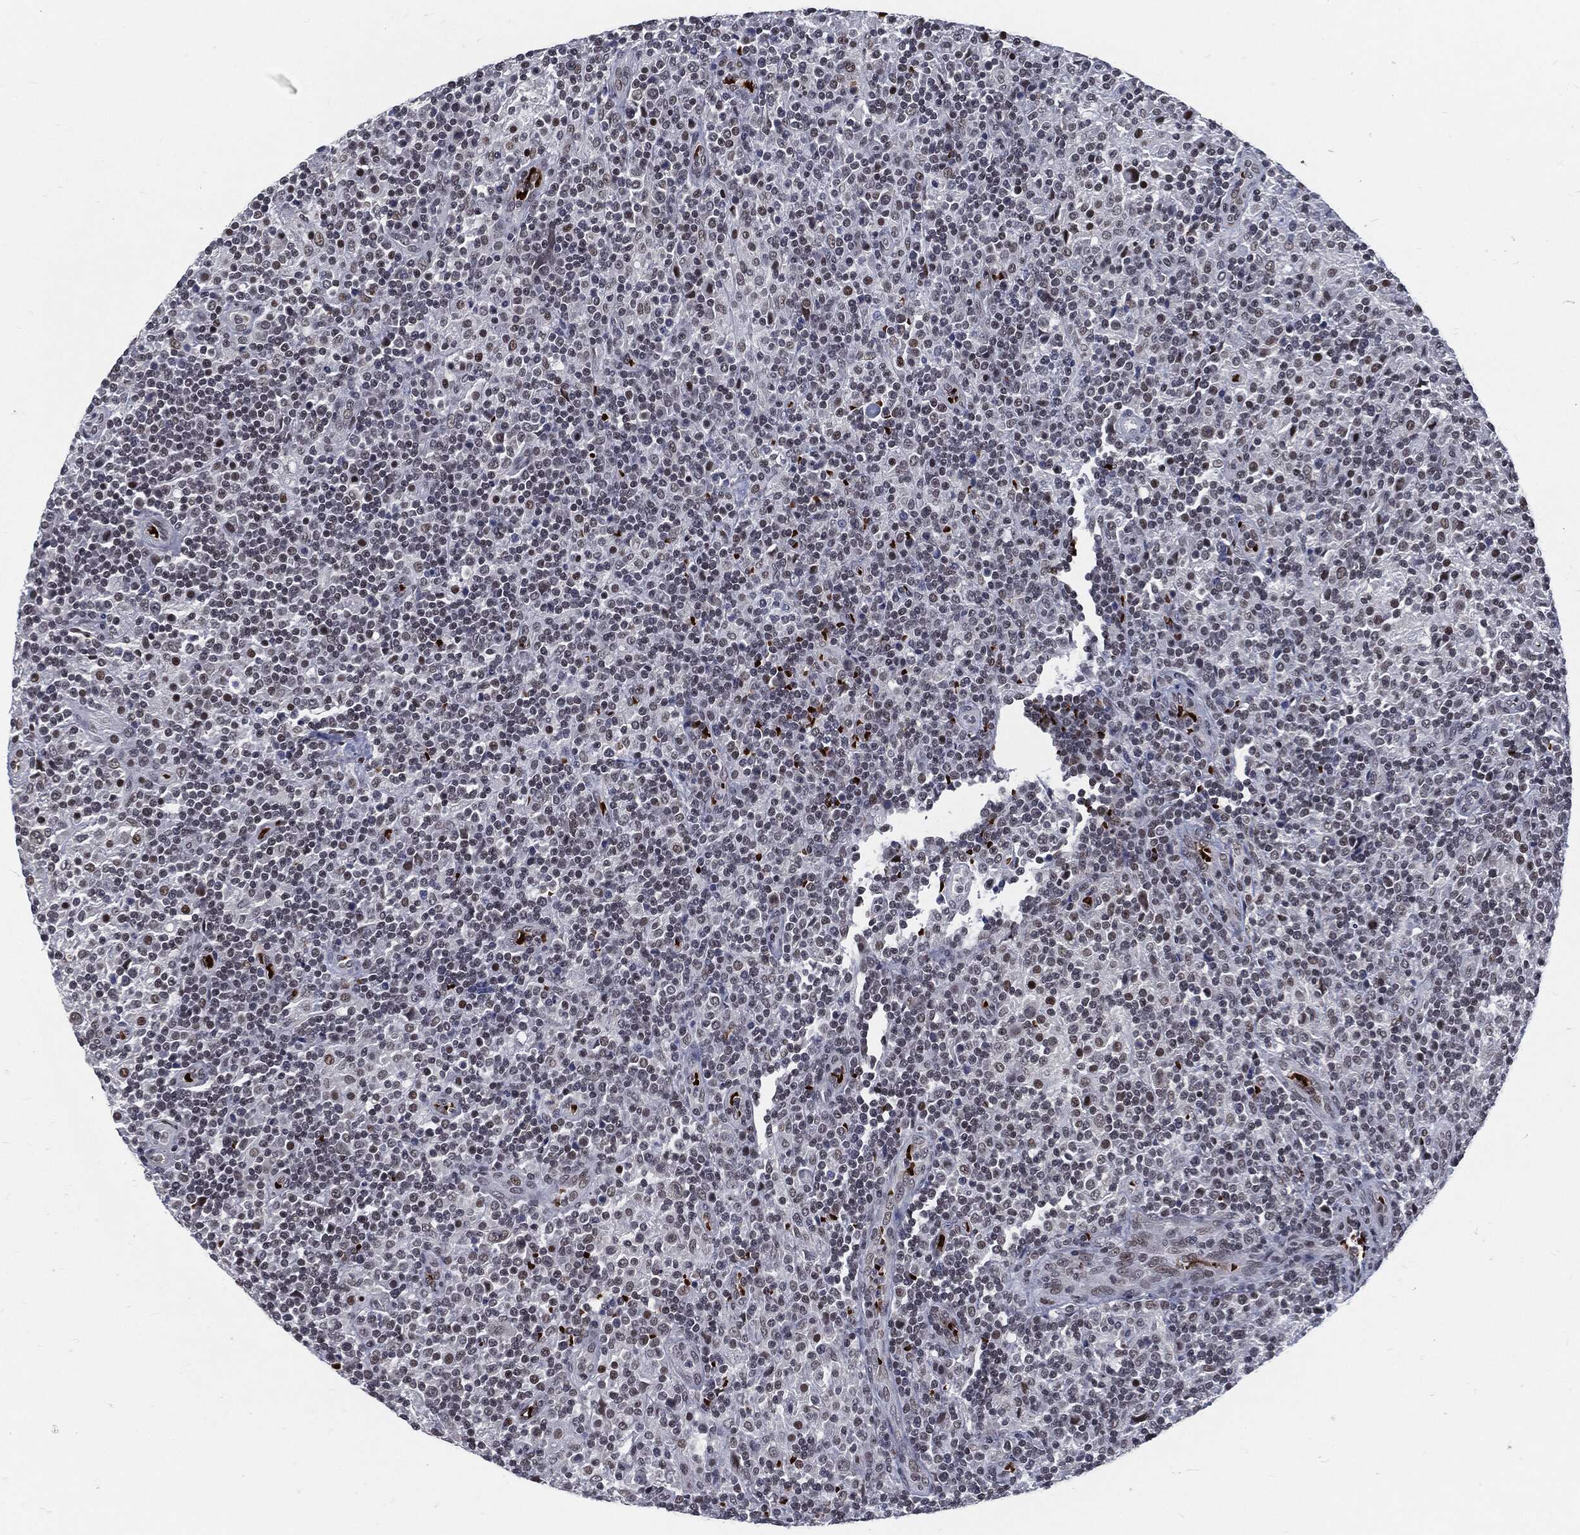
{"staining": {"intensity": "negative", "quantity": "none", "location": "none"}, "tissue": "lymphoma", "cell_type": "Tumor cells", "image_type": "cancer", "snomed": [{"axis": "morphology", "description": "Hodgkin's disease, NOS"}, {"axis": "topography", "description": "Lymph node"}], "caption": "DAB (3,3'-diaminobenzidine) immunohistochemical staining of human lymphoma shows no significant positivity in tumor cells. Nuclei are stained in blue.", "gene": "ANXA1", "patient": {"sex": "male", "age": 70}}